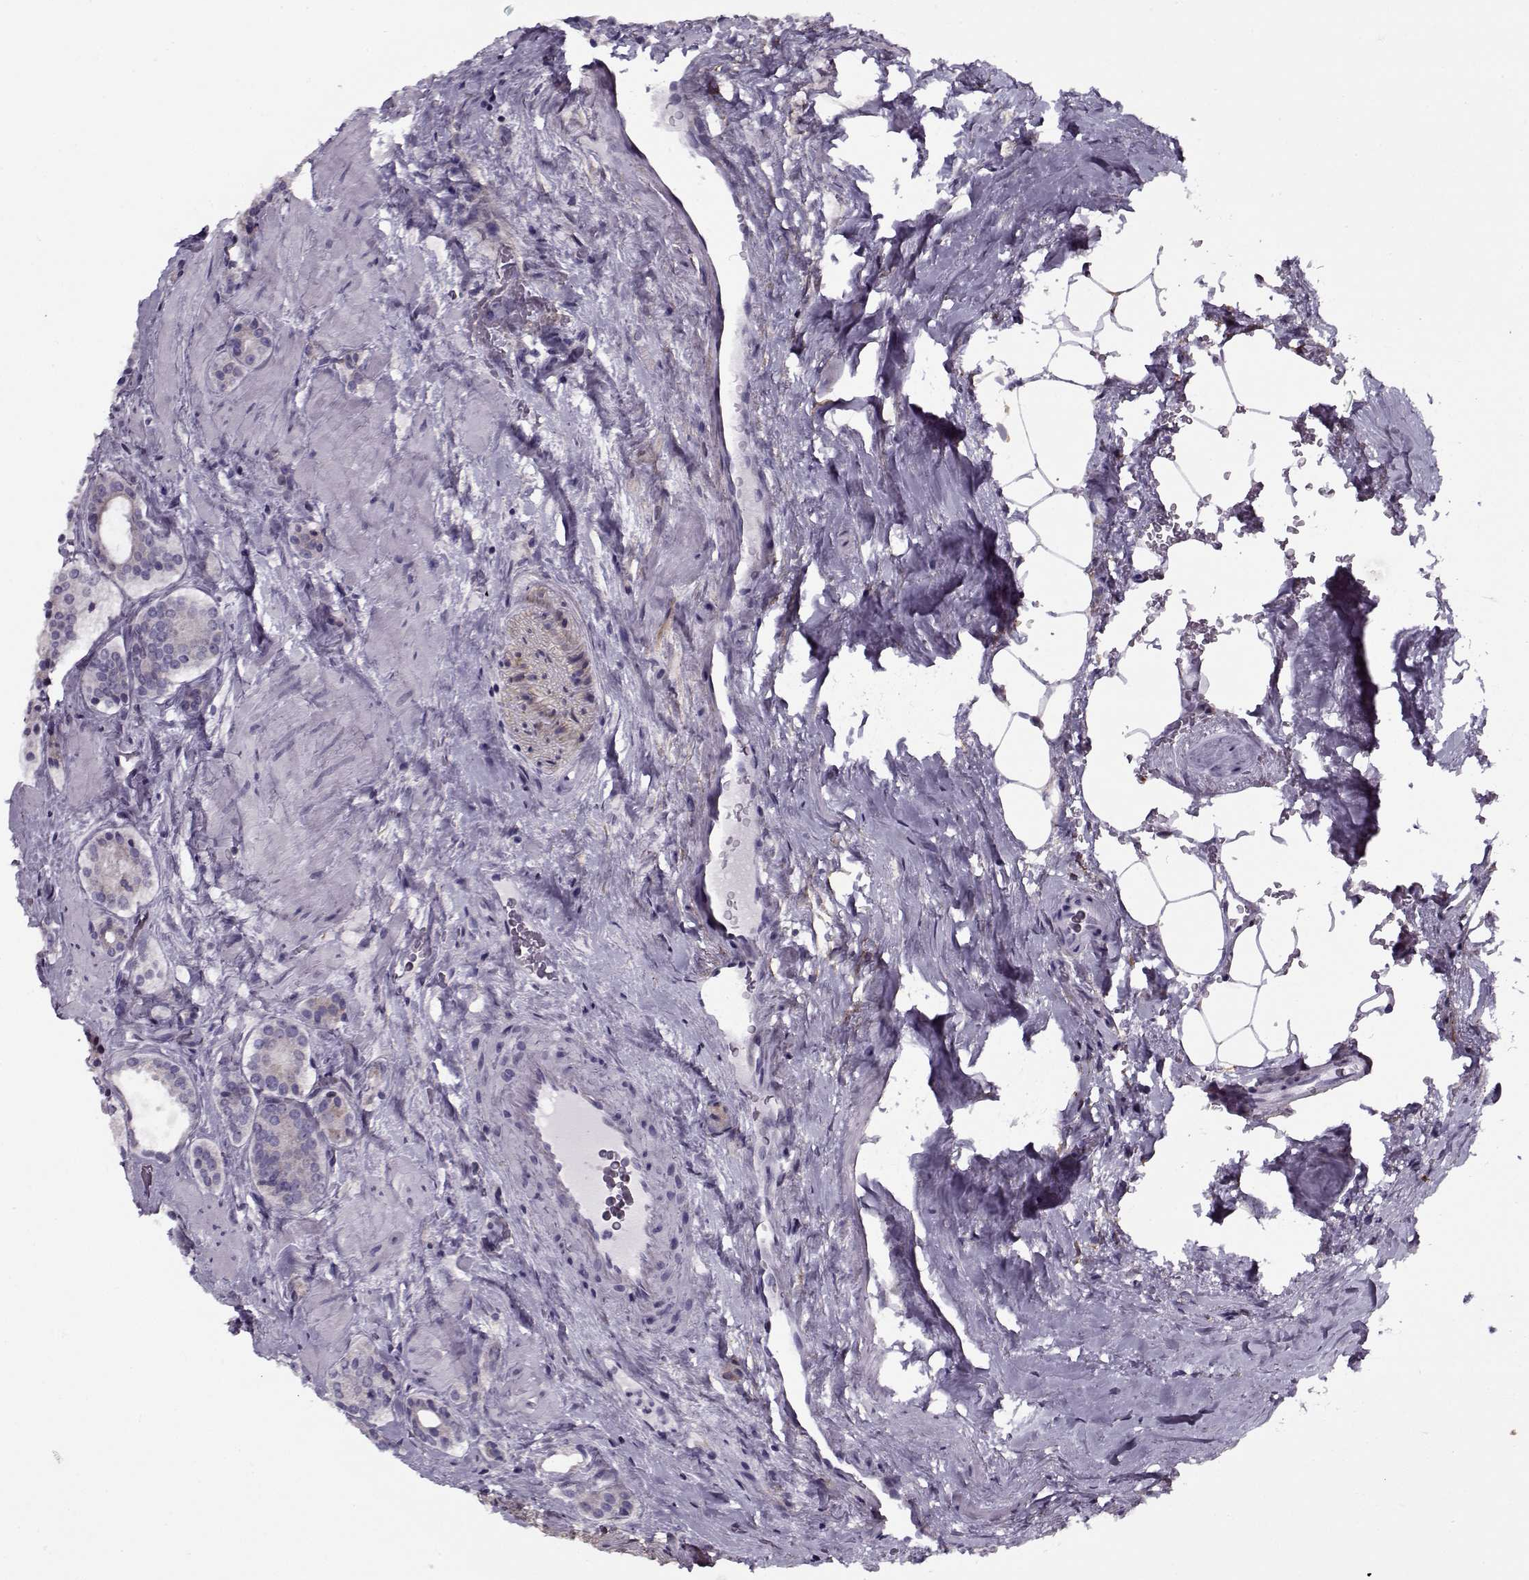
{"staining": {"intensity": "negative", "quantity": "none", "location": "none"}, "tissue": "prostate cancer", "cell_type": "Tumor cells", "image_type": "cancer", "snomed": [{"axis": "morphology", "description": "Adenocarcinoma, NOS"}, {"axis": "morphology", "description": "Adenocarcinoma, High grade"}, {"axis": "topography", "description": "Prostate"}], "caption": "A histopathology image of prostate cancer stained for a protein demonstrates no brown staining in tumor cells. (DAB immunohistochemistry with hematoxylin counter stain).", "gene": "PP2D1", "patient": {"sex": "male", "age": 62}}